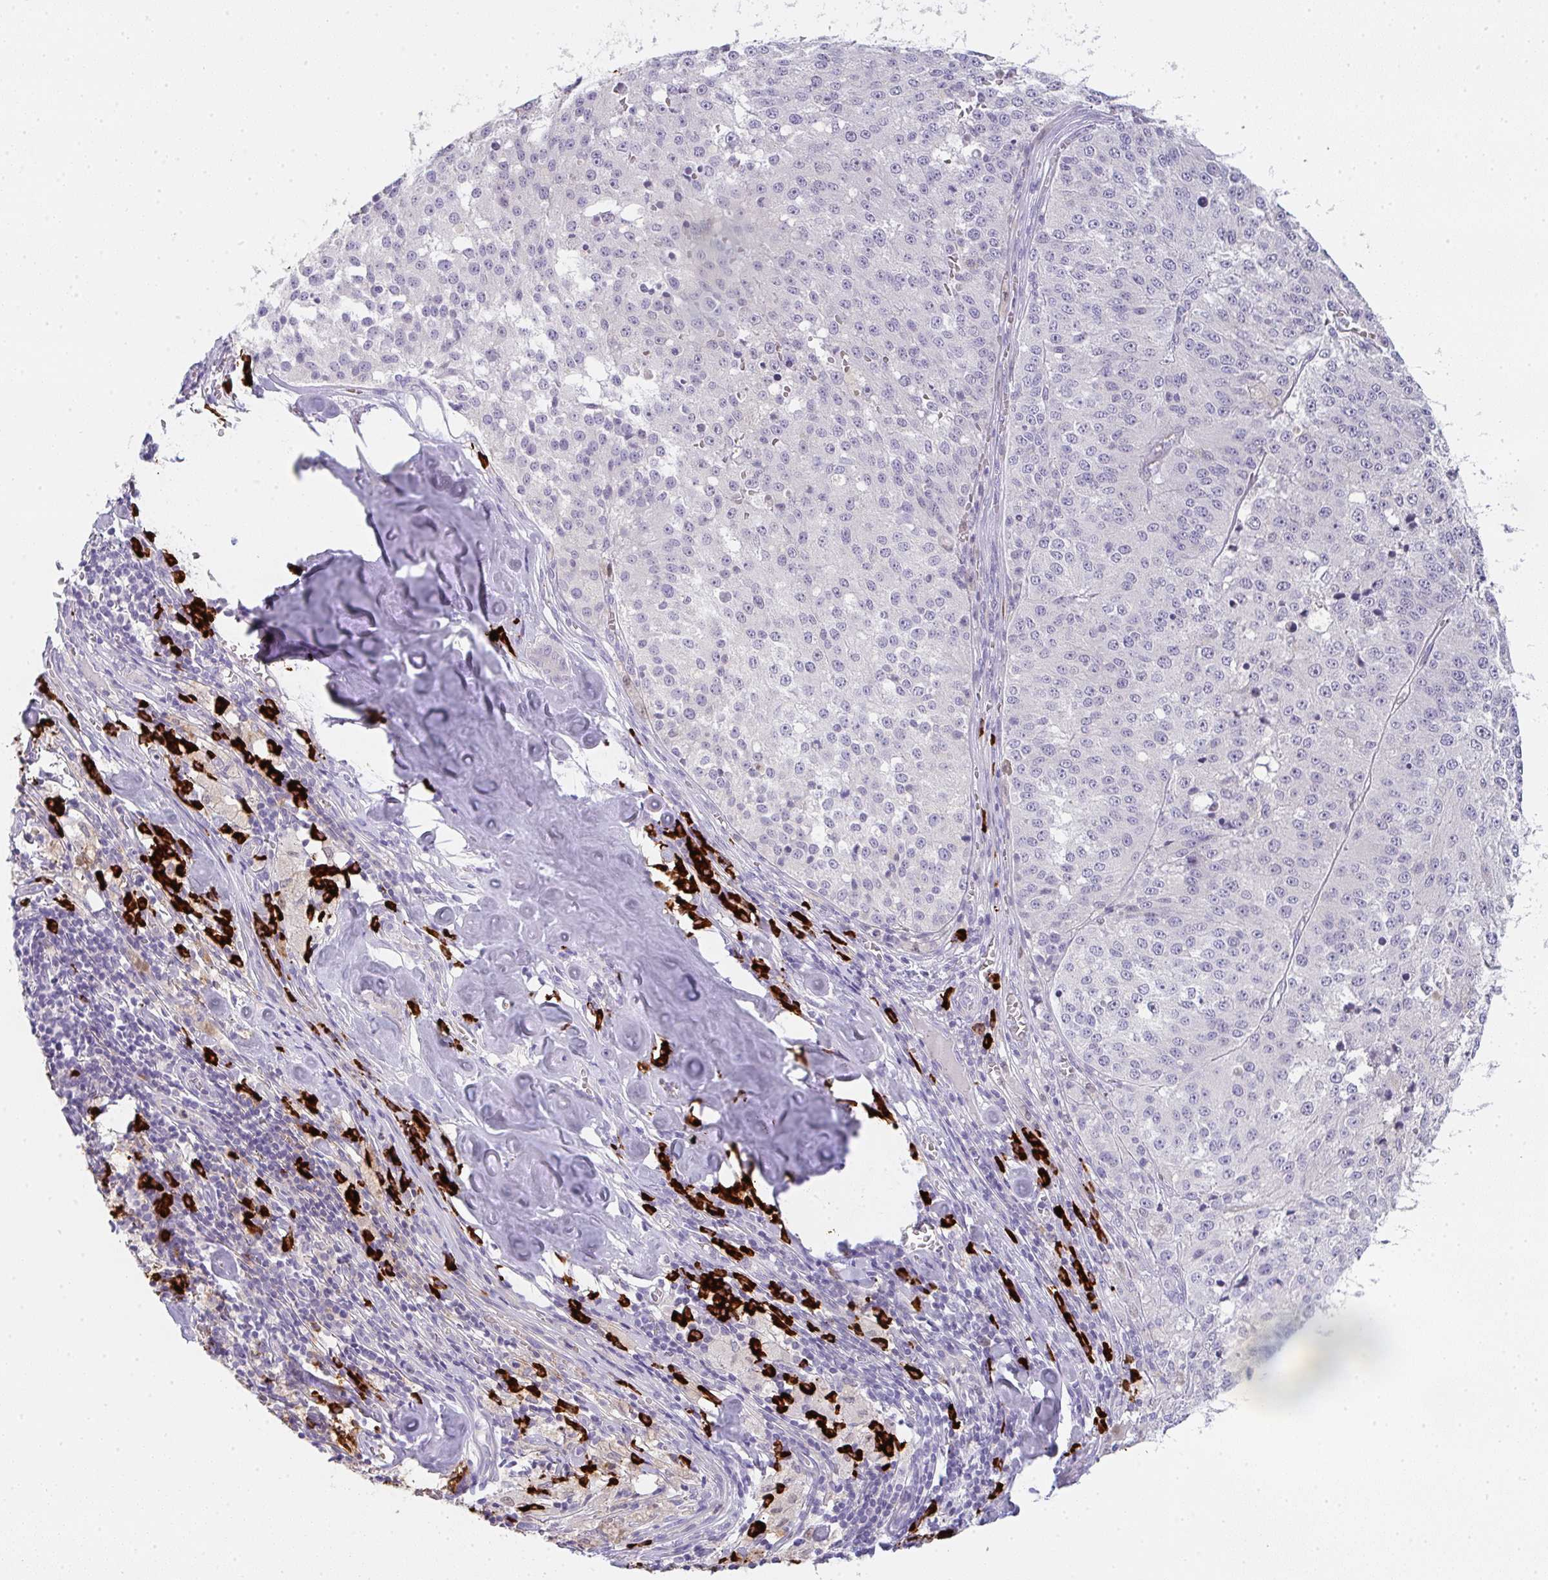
{"staining": {"intensity": "negative", "quantity": "none", "location": "none"}, "tissue": "melanoma", "cell_type": "Tumor cells", "image_type": "cancer", "snomed": [{"axis": "morphology", "description": "Malignant melanoma, Metastatic site"}, {"axis": "topography", "description": "Lymph node"}], "caption": "High magnification brightfield microscopy of melanoma stained with DAB (brown) and counterstained with hematoxylin (blue): tumor cells show no significant positivity.", "gene": "CACNA1S", "patient": {"sex": "female", "age": 64}}